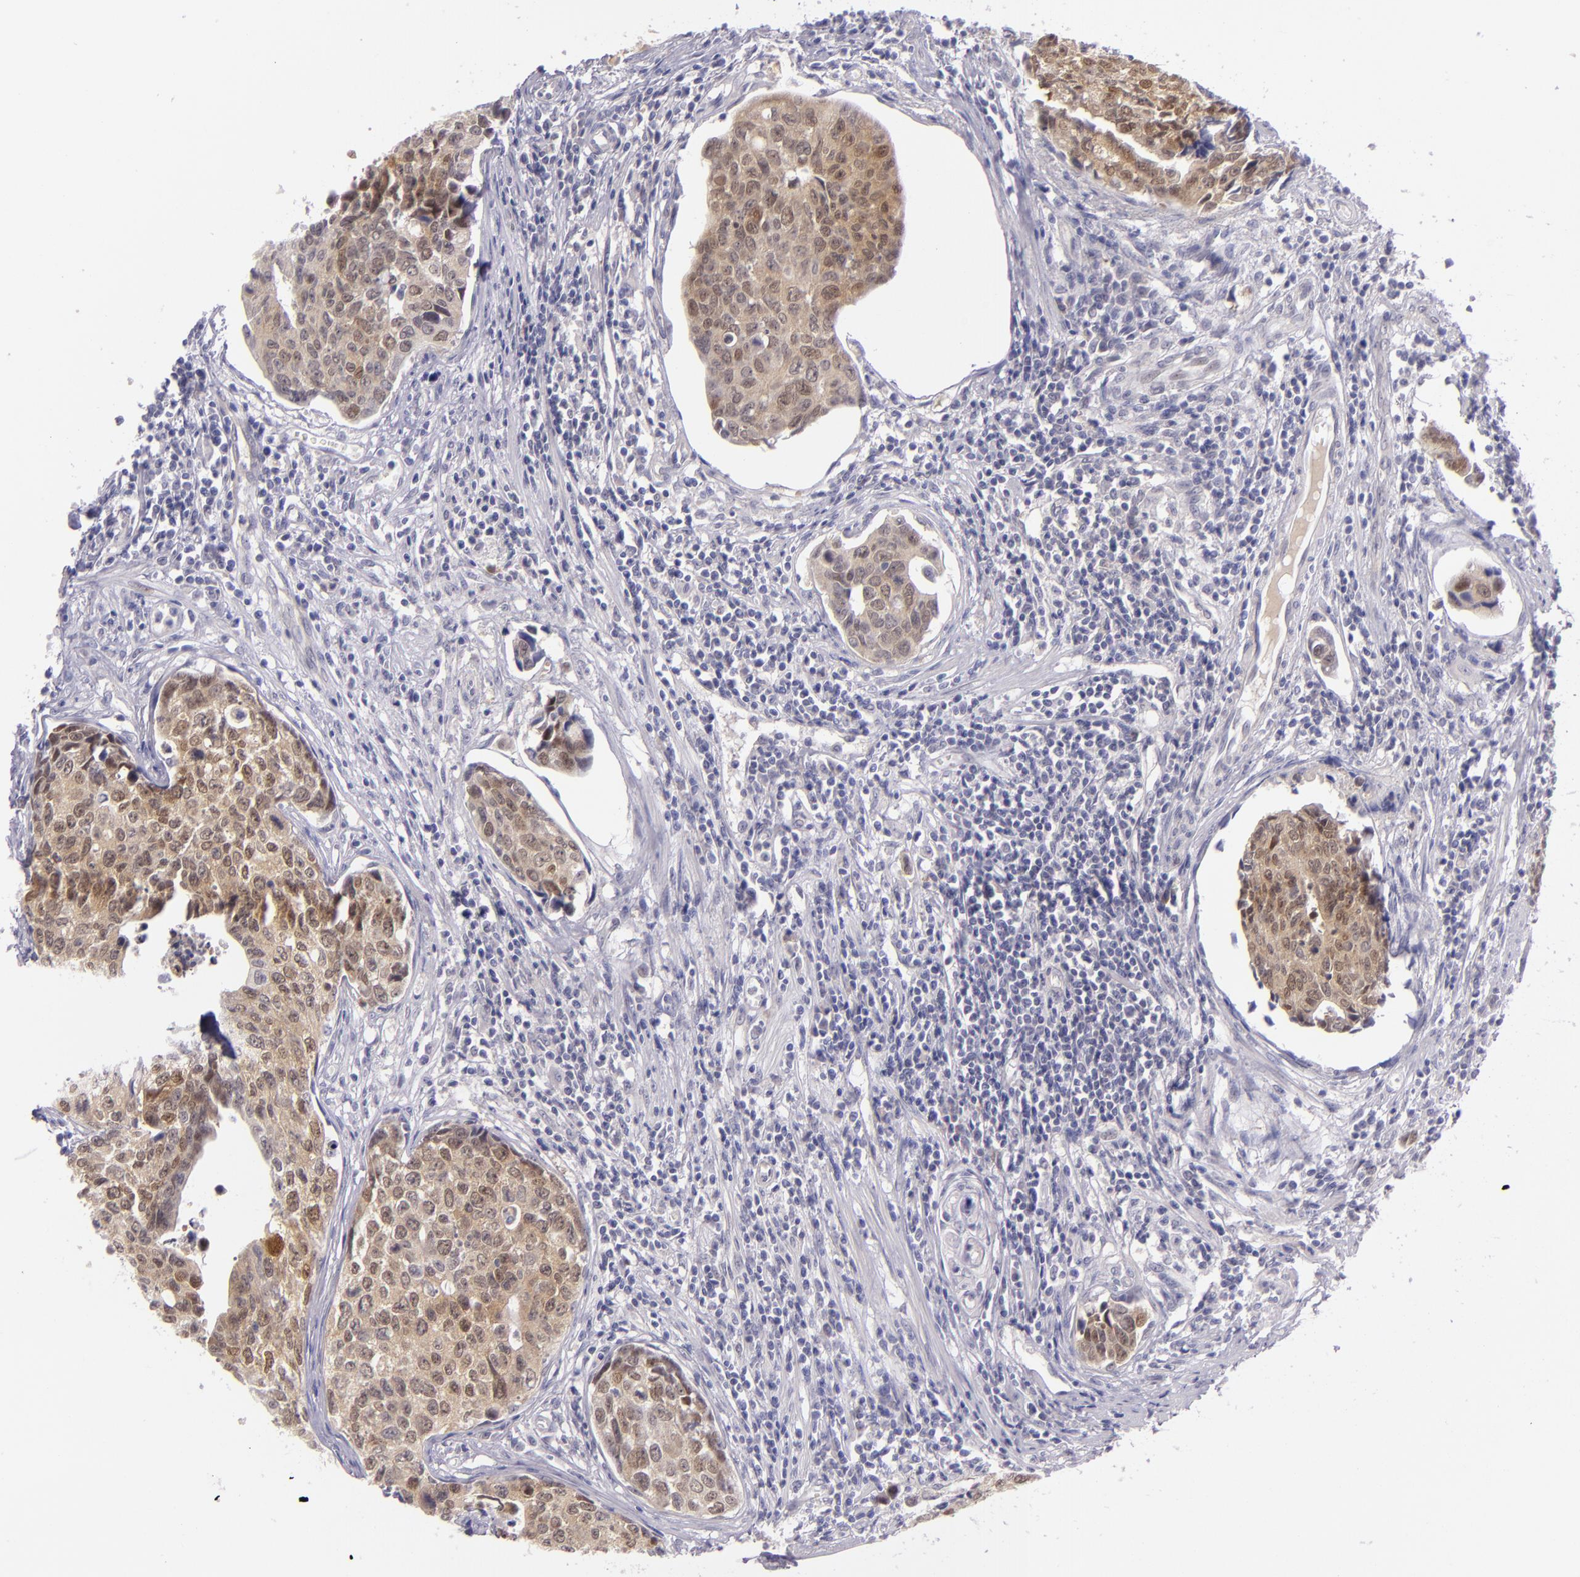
{"staining": {"intensity": "weak", "quantity": "25%-75%", "location": "cytoplasmic/membranous,nuclear"}, "tissue": "urothelial cancer", "cell_type": "Tumor cells", "image_type": "cancer", "snomed": [{"axis": "morphology", "description": "Urothelial carcinoma, High grade"}, {"axis": "topography", "description": "Urinary bladder"}], "caption": "A brown stain labels weak cytoplasmic/membranous and nuclear positivity of a protein in human urothelial carcinoma (high-grade) tumor cells.", "gene": "CSE1L", "patient": {"sex": "male", "age": 81}}